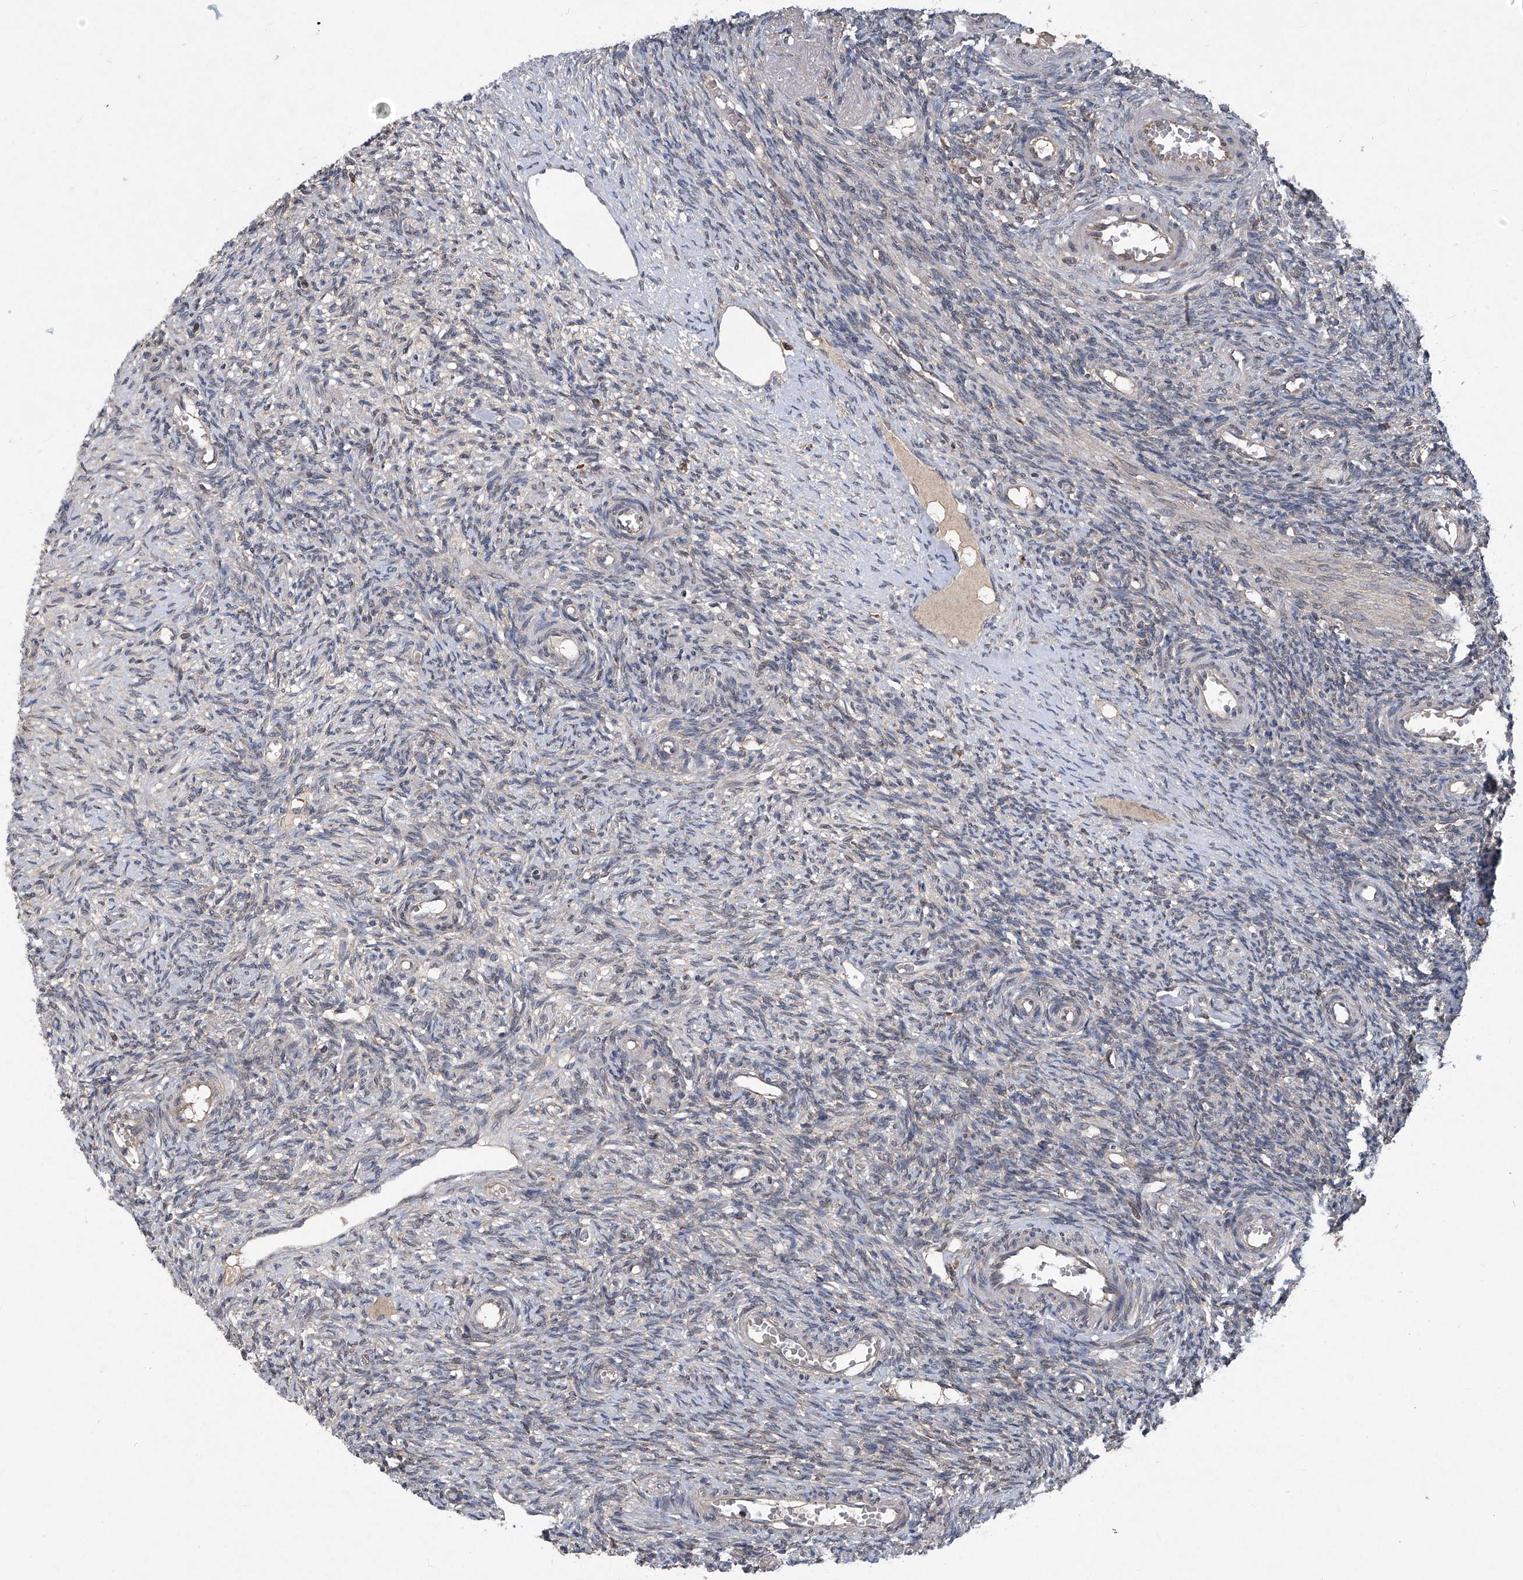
{"staining": {"intensity": "moderate", "quantity": ">75%", "location": "cytoplasmic/membranous"}, "tissue": "ovary", "cell_type": "Follicle cells", "image_type": "normal", "snomed": [{"axis": "morphology", "description": "Normal tissue, NOS"}, {"axis": "topography", "description": "Ovary"}], "caption": "Immunohistochemical staining of benign ovary reveals >75% levels of moderate cytoplasmic/membranous protein positivity in approximately >75% of follicle cells. Using DAB (3,3'-diaminobenzidine) (brown) and hematoxylin (blue) stains, captured at high magnification using brightfield microscopy.", "gene": "SUMF2", "patient": {"sex": "female", "age": 27}}